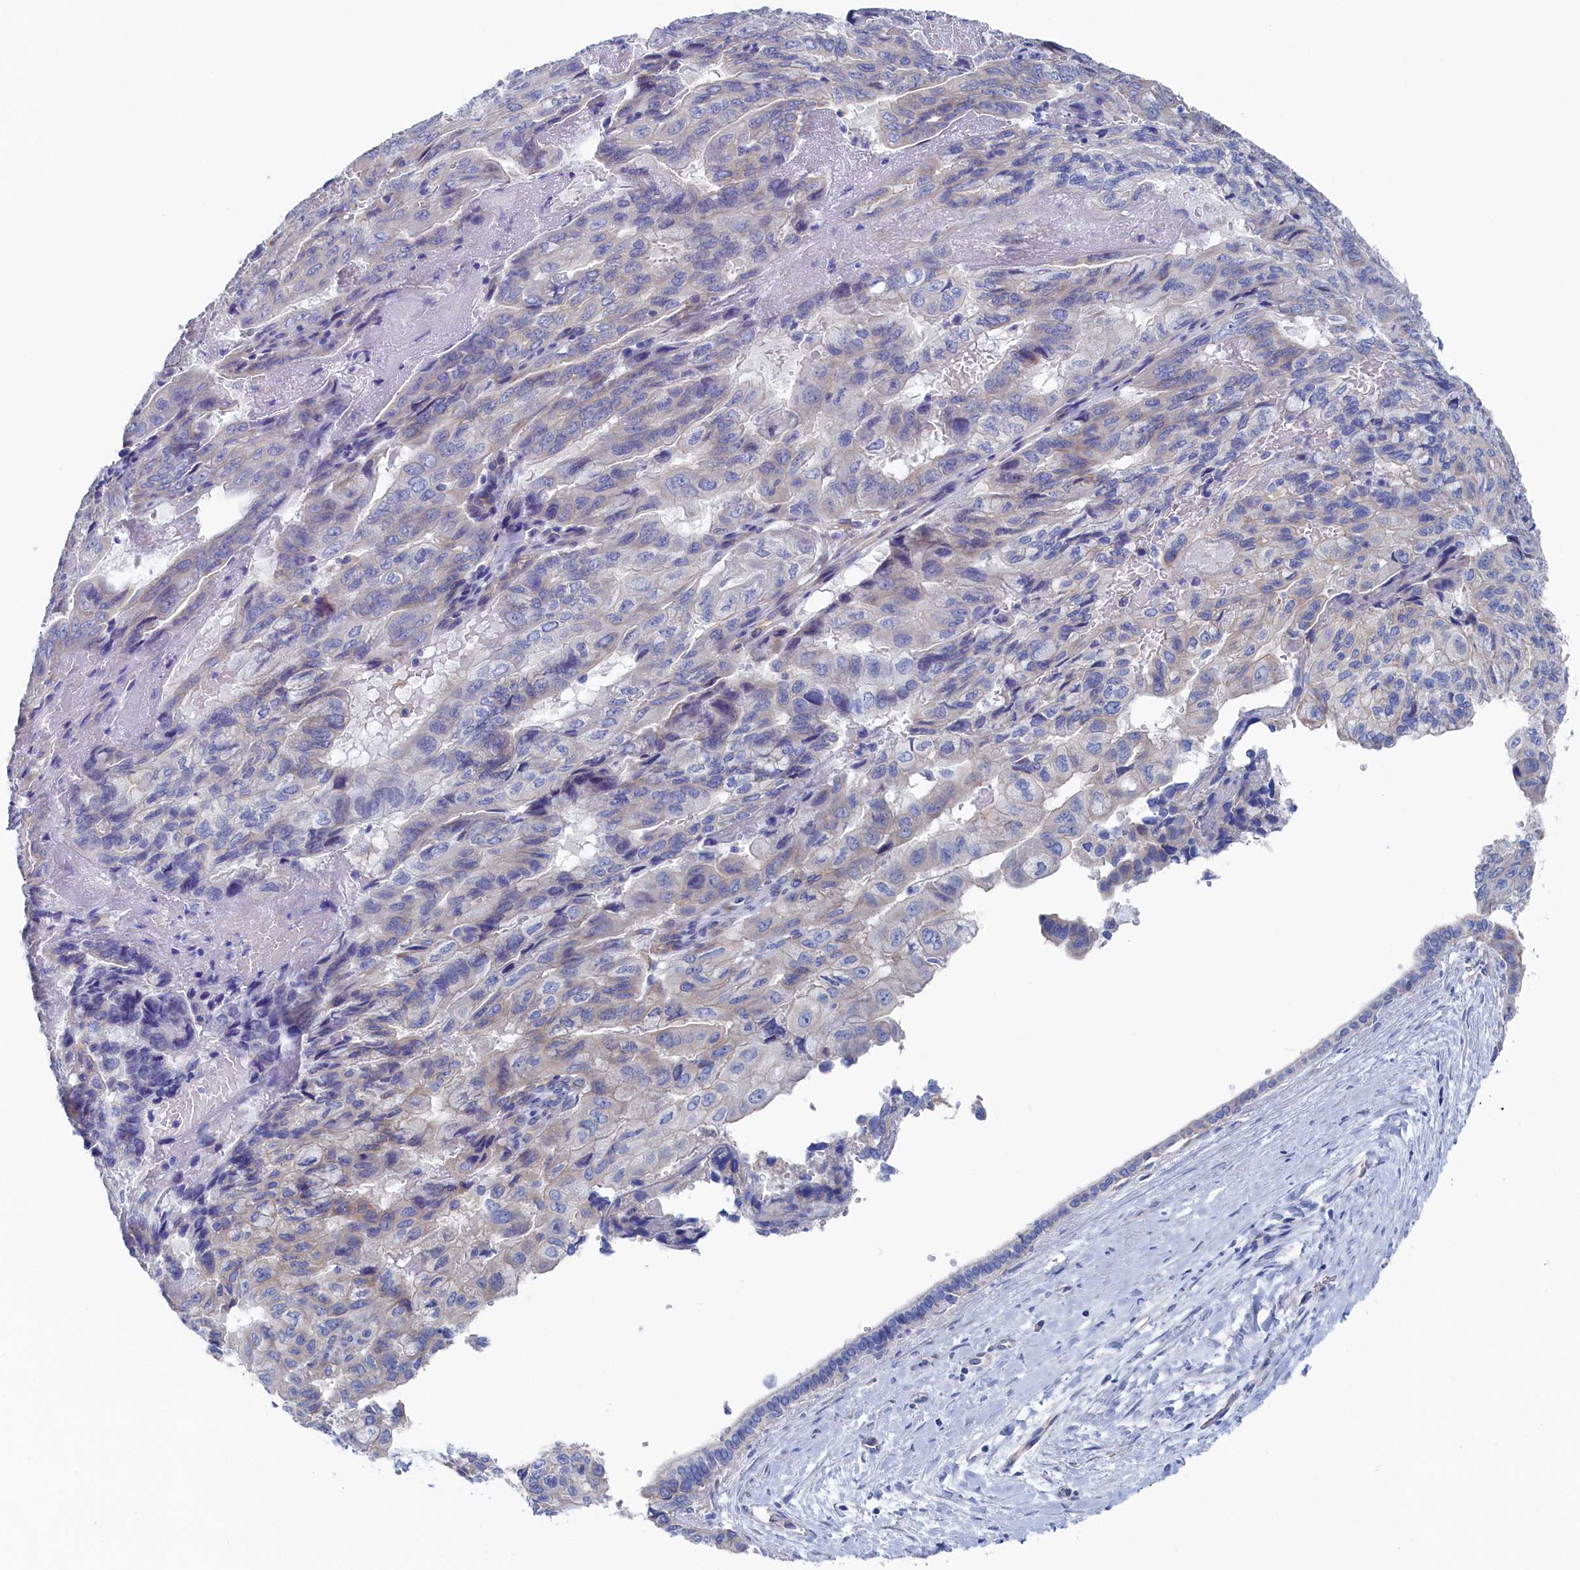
{"staining": {"intensity": "negative", "quantity": "none", "location": "none"}, "tissue": "pancreatic cancer", "cell_type": "Tumor cells", "image_type": "cancer", "snomed": [{"axis": "morphology", "description": "Adenocarcinoma, NOS"}, {"axis": "topography", "description": "Pancreas"}], "caption": "Tumor cells are negative for brown protein staining in pancreatic adenocarcinoma.", "gene": "TMOD2", "patient": {"sex": "male", "age": 51}}